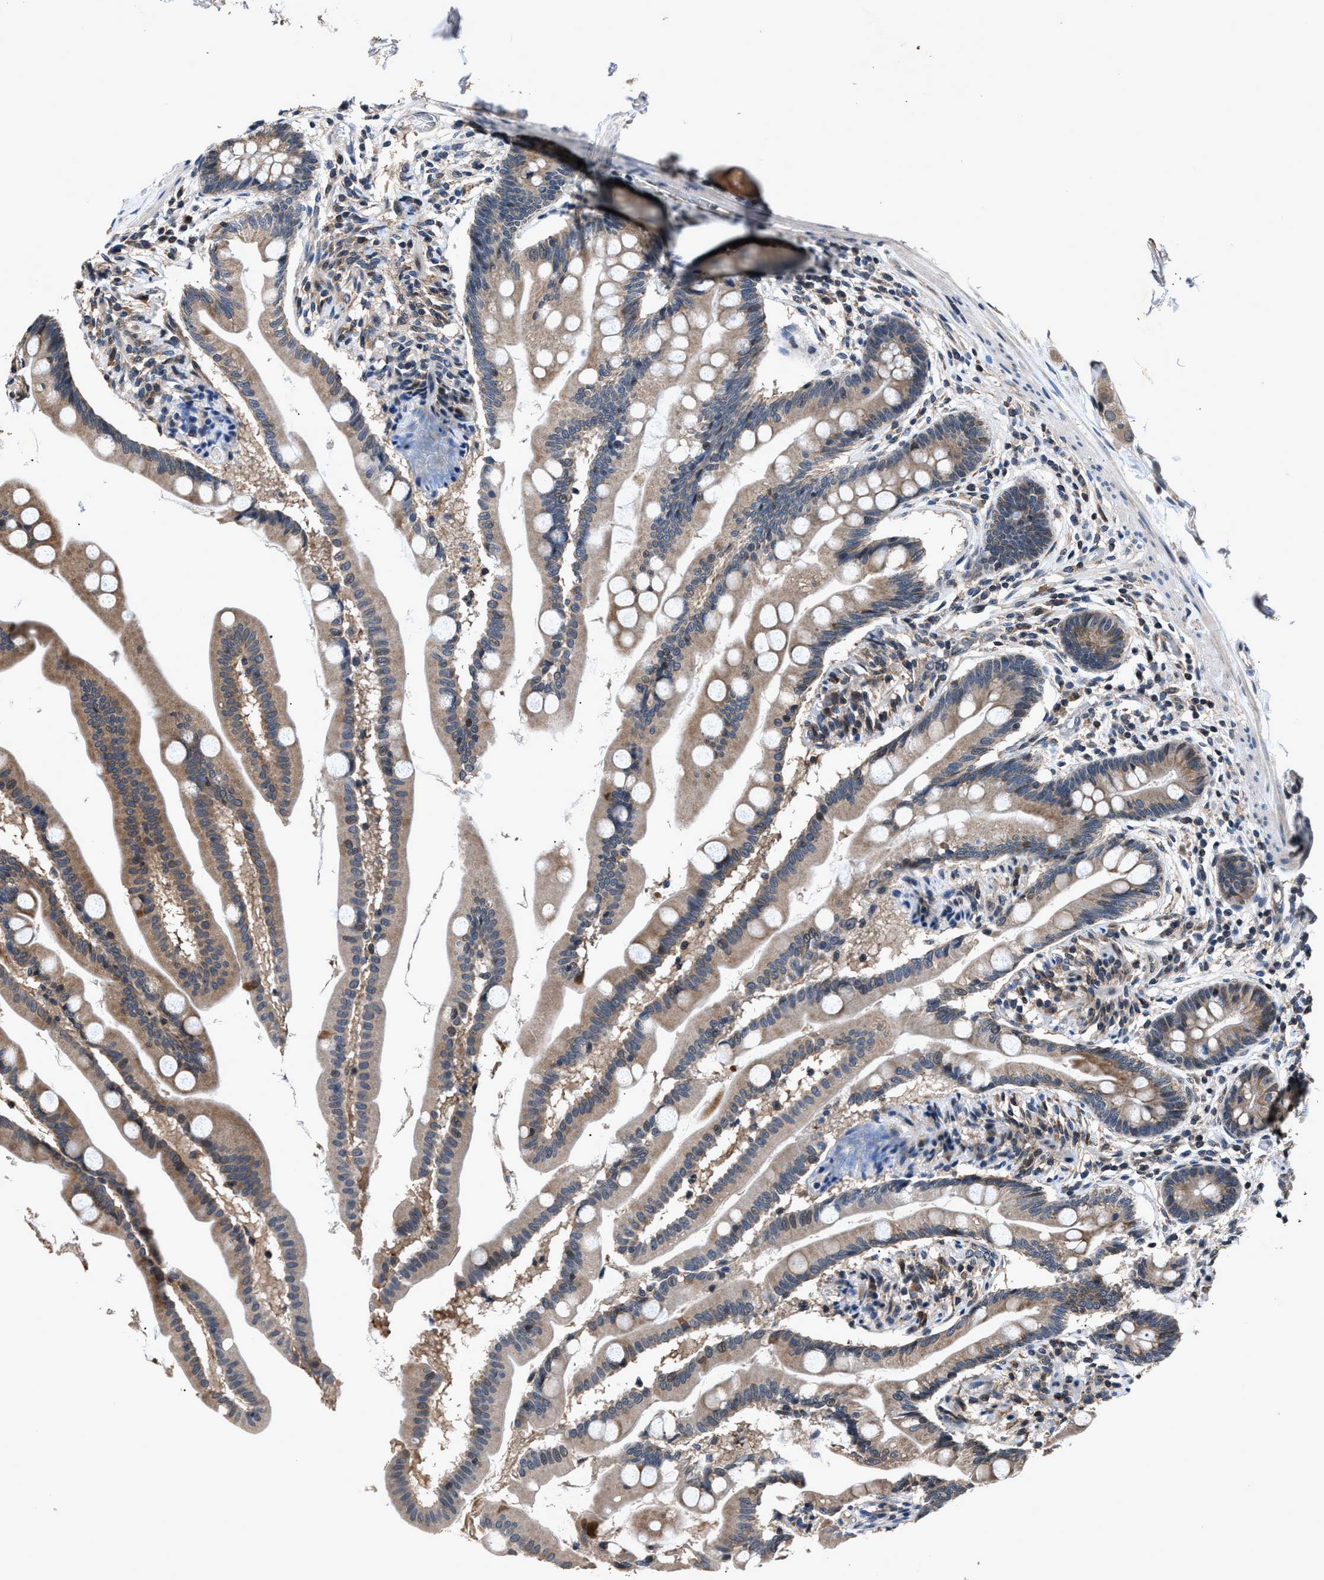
{"staining": {"intensity": "moderate", "quantity": "25%-75%", "location": "cytoplasmic/membranous"}, "tissue": "small intestine", "cell_type": "Glandular cells", "image_type": "normal", "snomed": [{"axis": "morphology", "description": "Normal tissue, NOS"}, {"axis": "topography", "description": "Small intestine"}], "caption": "DAB immunohistochemical staining of unremarkable human small intestine exhibits moderate cytoplasmic/membranous protein positivity in approximately 25%-75% of glandular cells. (IHC, brightfield microscopy, high magnification).", "gene": "TNRC18", "patient": {"sex": "female", "age": 56}}